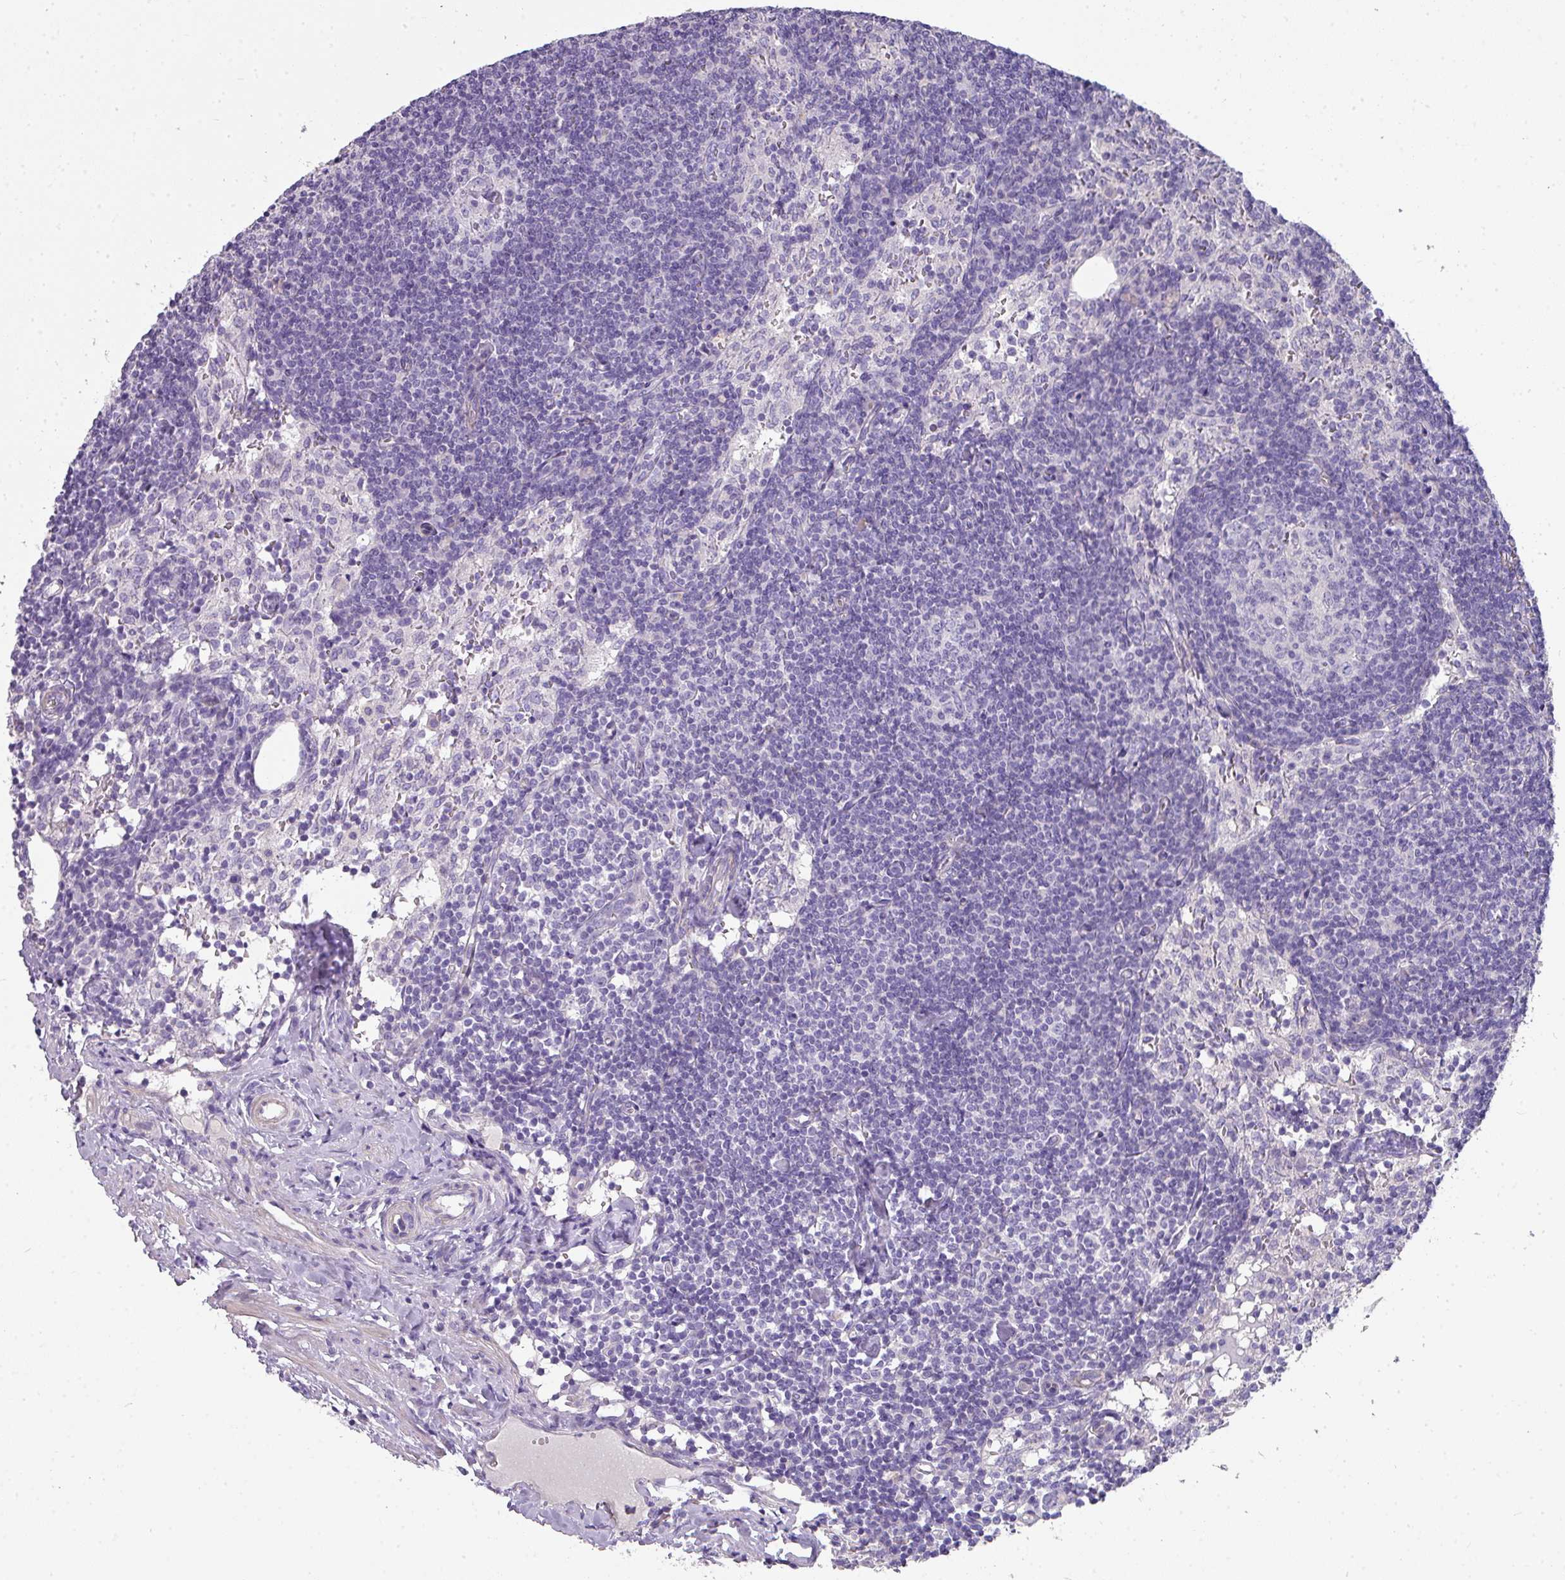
{"staining": {"intensity": "negative", "quantity": "none", "location": "none"}, "tissue": "lymph node", "cell_type": "Germinal center cells", "image_type": "normal", "snomed": [{"axis": "morphology", "description": "Normal tissue, NOS"}, {"axis": "topography", "description": "Lymph node"}], "caption": "This image is of normal lymph node stained with immunohistochemistry to label a protein in brown with the nuclei are counter-stained blue. There is no staining in germinal center cells.", "gene": "GLI4", "patient": {"sex": "female", "age": 52}}